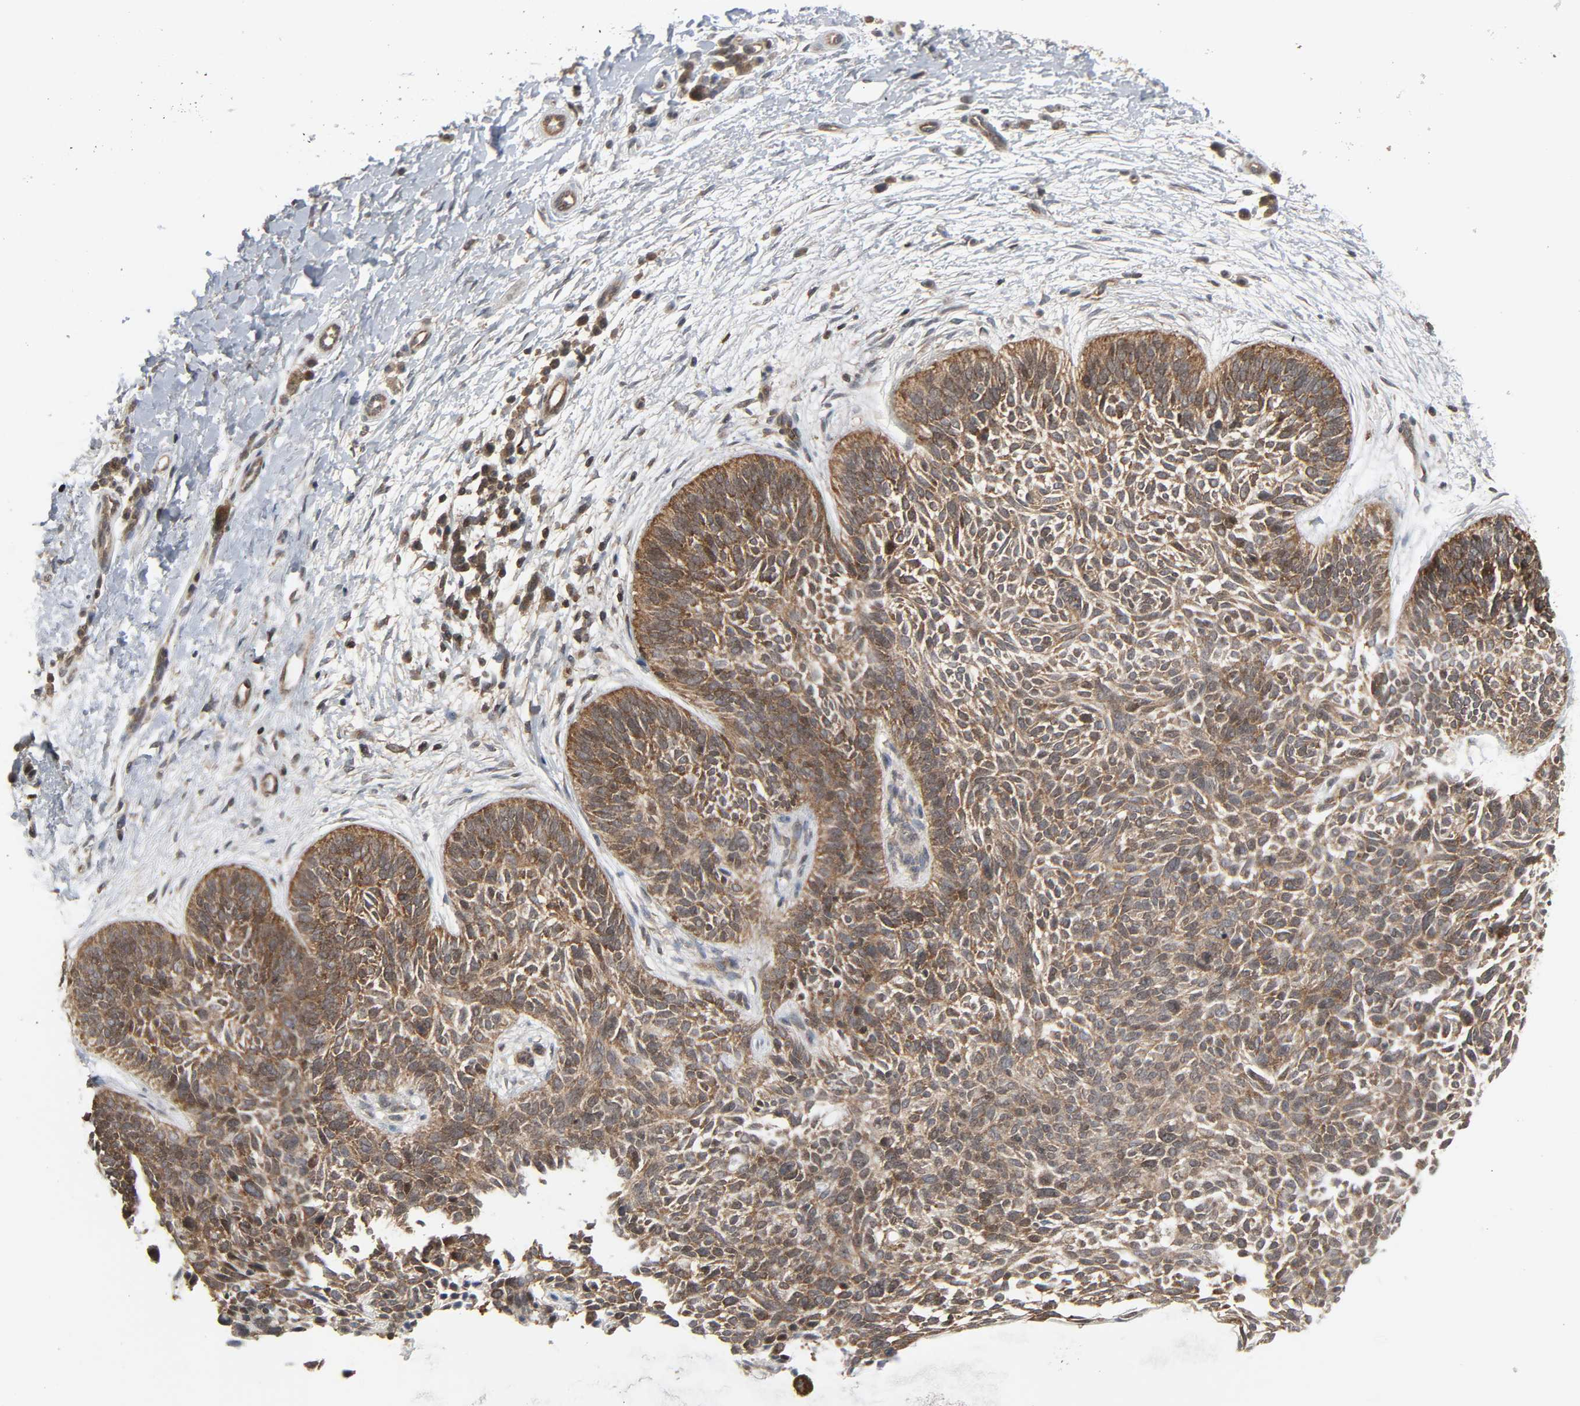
{"staining": {"intensity": "moderate", "quantity": ">75%", "location": "cytoplasmic/membranous"}, "tissue": "skin cancer", "cell_type": "Tumor cells", "image_type": "cancer", "snomed": [{"axis": "morphology", "description": "Basal cell carcinoma"}, {"axis": "topography", "description": "Skin"}], "caption": "Immunohistochemical staining of human skin cancer demonstrates moderate cytoplasmic/membranous protein expression in about >75% of tumor cells.", "gene": "GSK3A", "patient": {"sex": "female", "age": 79}}